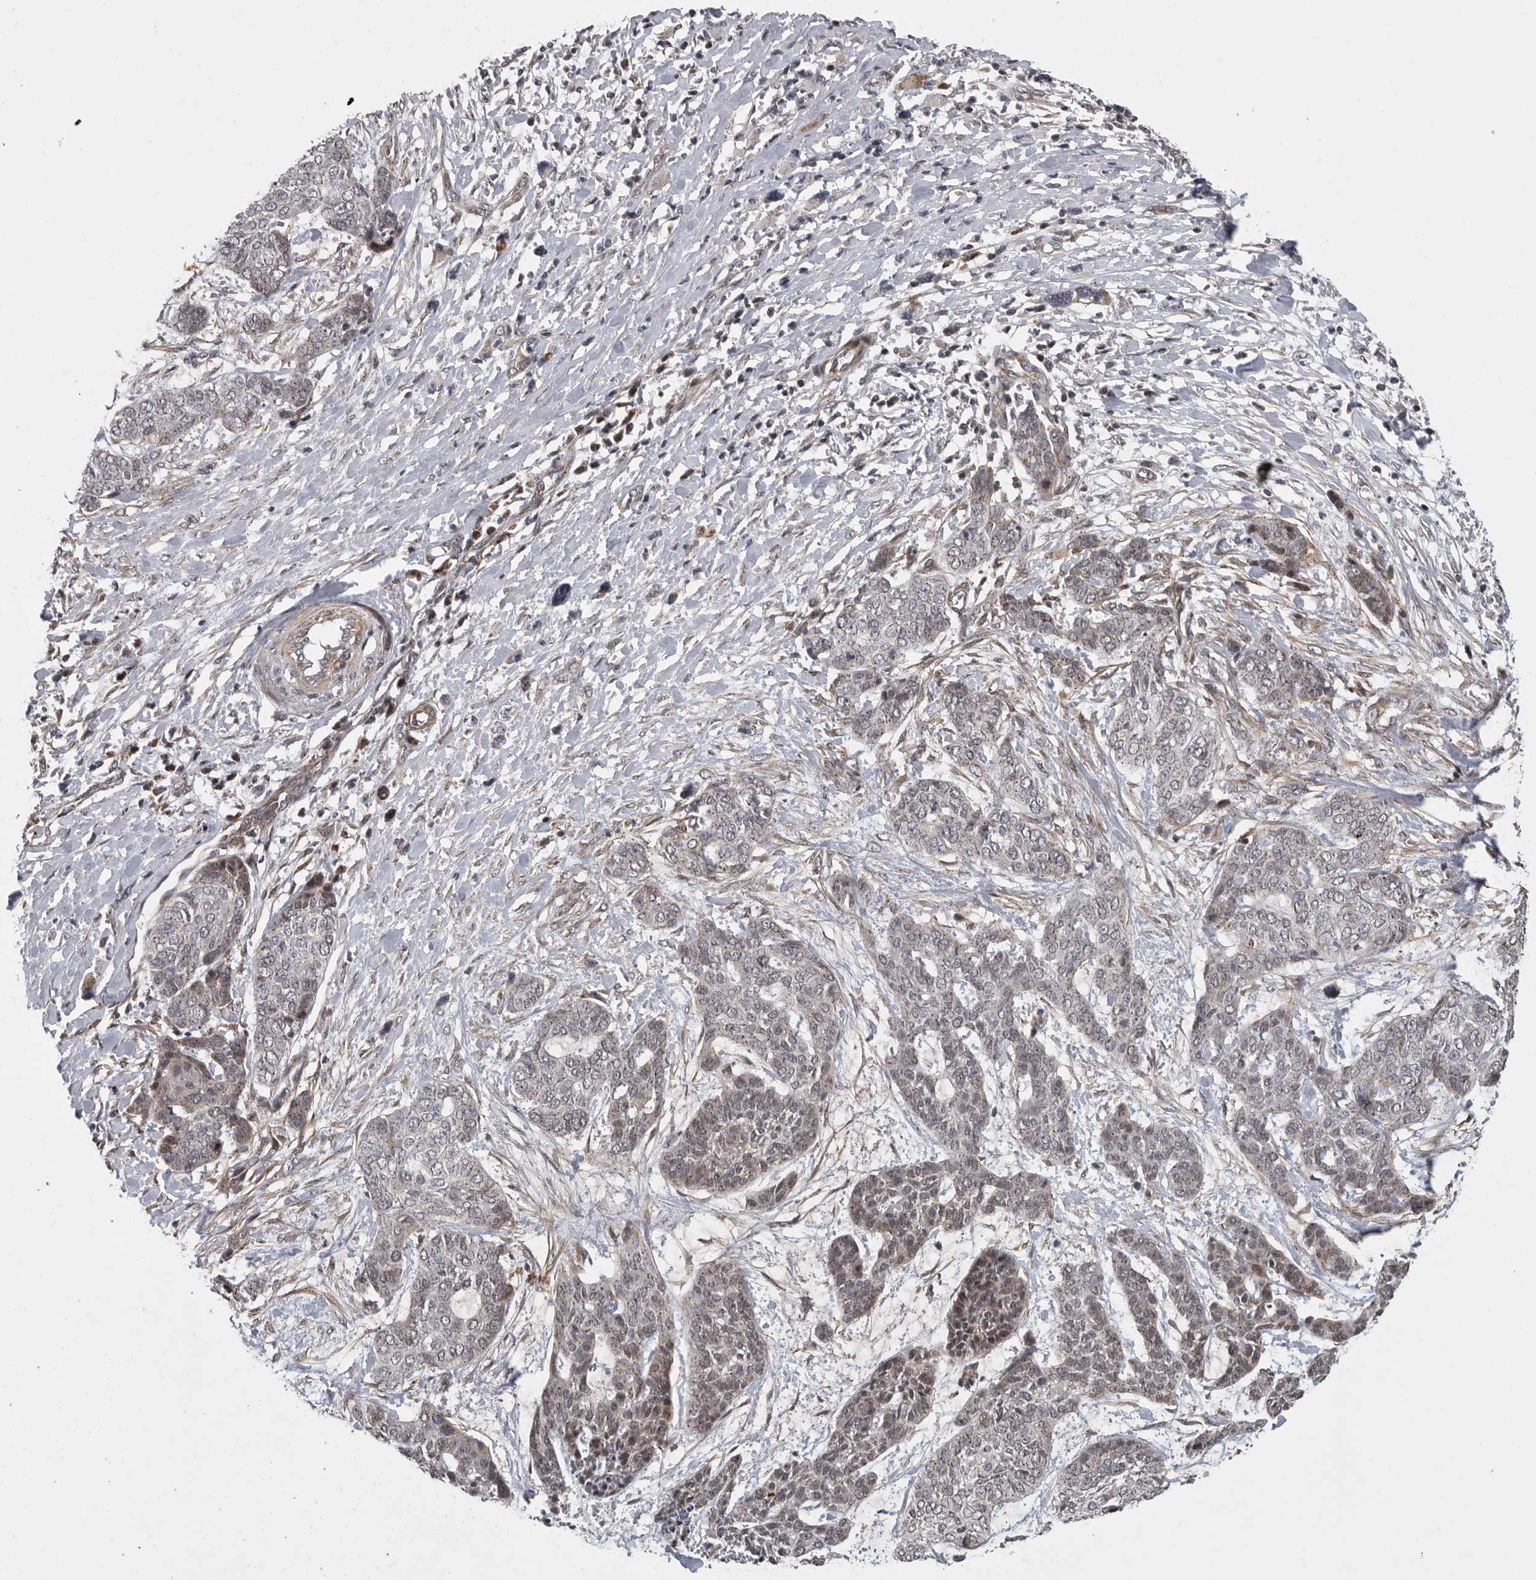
{"staining": {"intensity": "weak", "quantity": "25%-75%", "location": "cytoplasmic/membranous"}, "tissue": "skin cancer", "cell_type": "Tumor cells", "image_type": "cancer", "snomed": [{"axis": "morphology", "description": "Basal cell carcinoma"}, {"axis": "topography", "description": "Skin"}], "caption": "Immunohistochemistry (IHC) of basal cell carcinoma (skin) displays low levels of weak cytoplasmic/membranous staining in approximately 25%-75% of tumor cells.", "gene": "TMPRSS11F", "patient": {"sex": "female", "age": 64}}